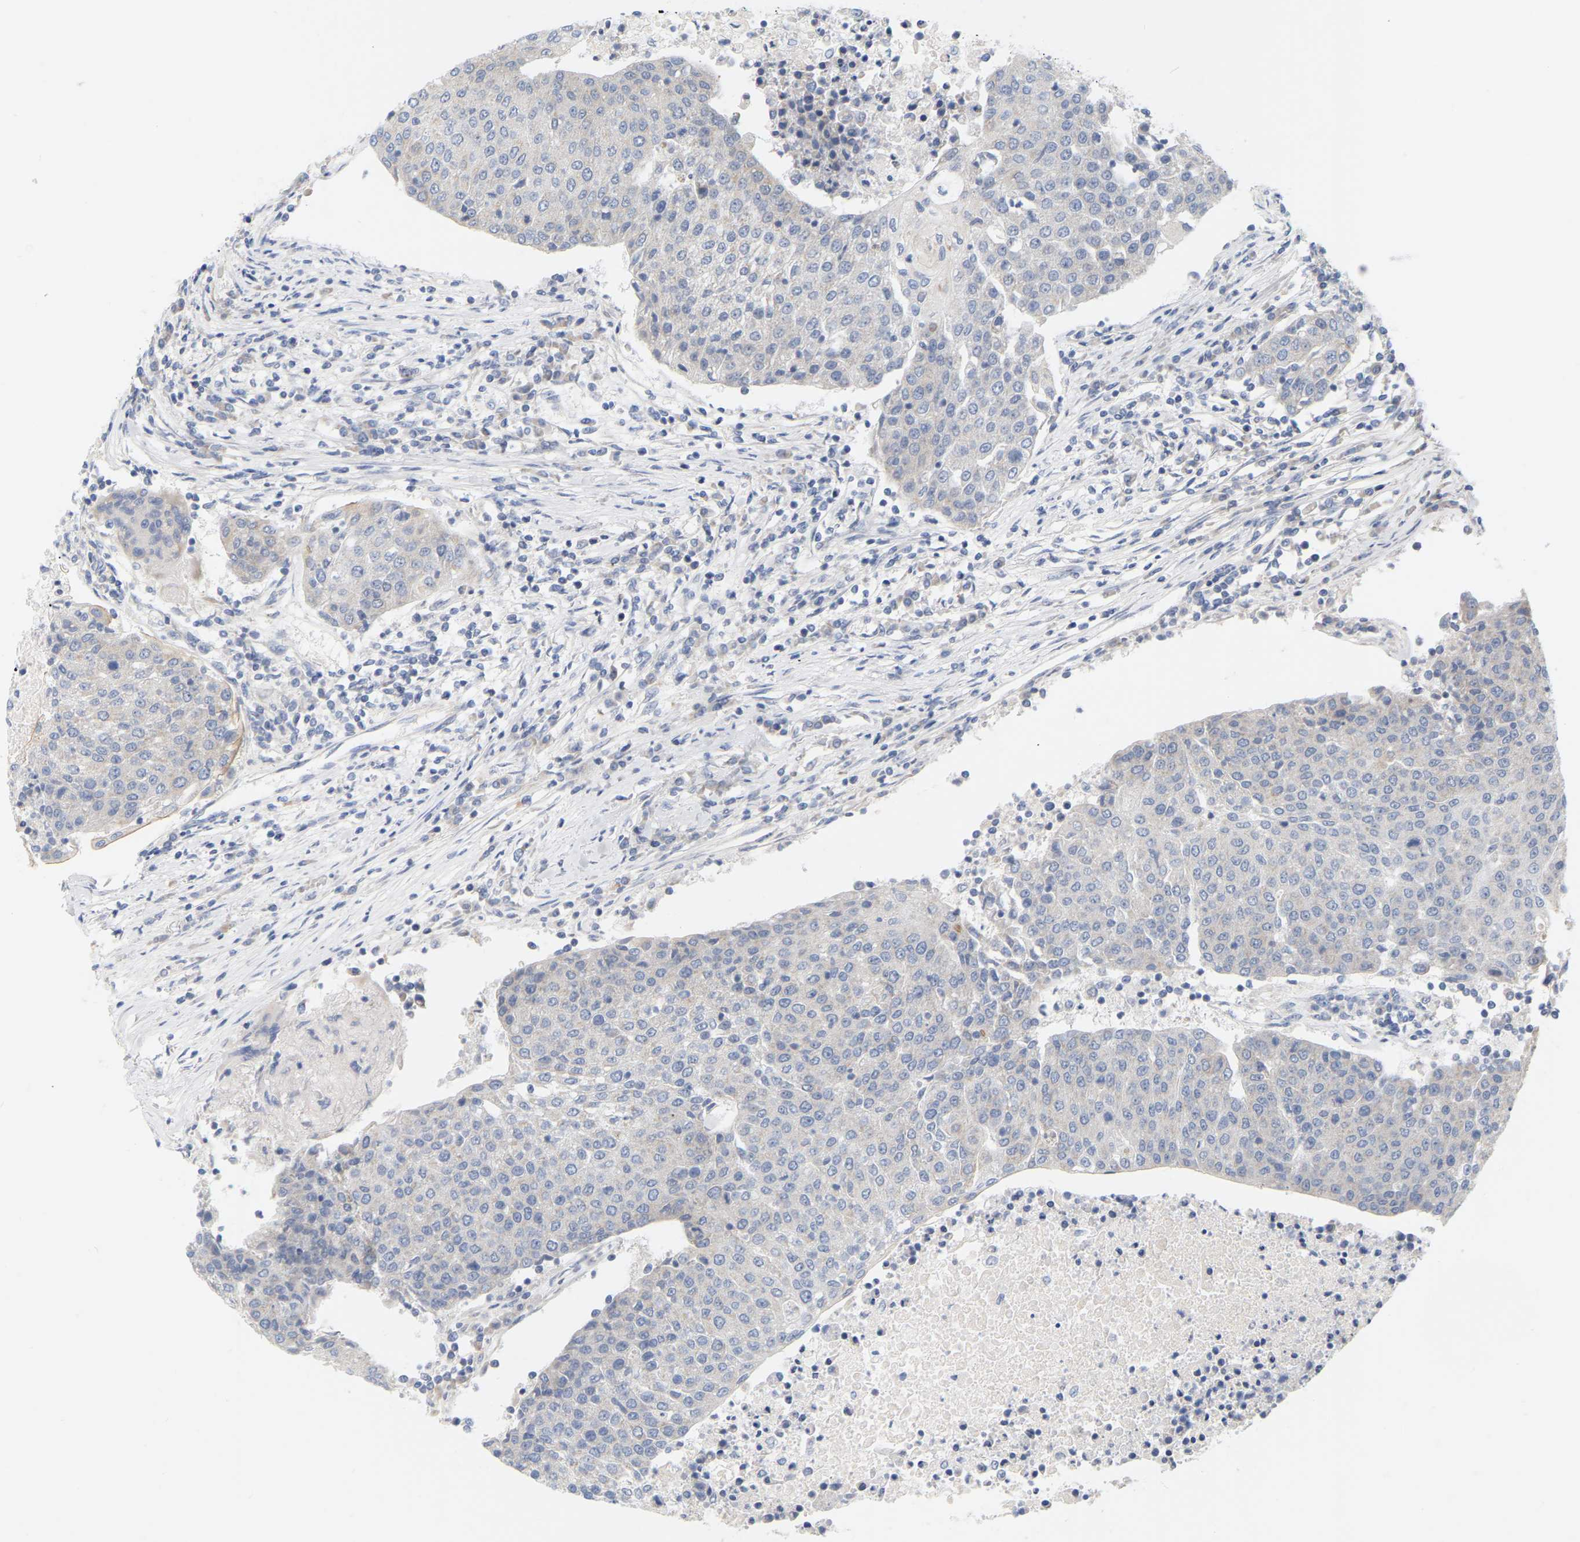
{"staining": {"intensity": "negative", "quantity": "none", "location": "none"}, "tissue": "urothelial cancer", "cell_type": "Tumor cells", "image_type": "cancer", "snomed": [{"axis": "morphology", "description": "Urothelial carcinoma, High grade"}, {"axis": "topography", "description": "Urinary bladder"}], "caption": "A histopathology image of urothelial cancer stained for a protein reveals no brown staining in tumor cells.", "gene": "MINDY4", "patient": {"sex": "female", "age": 85}}